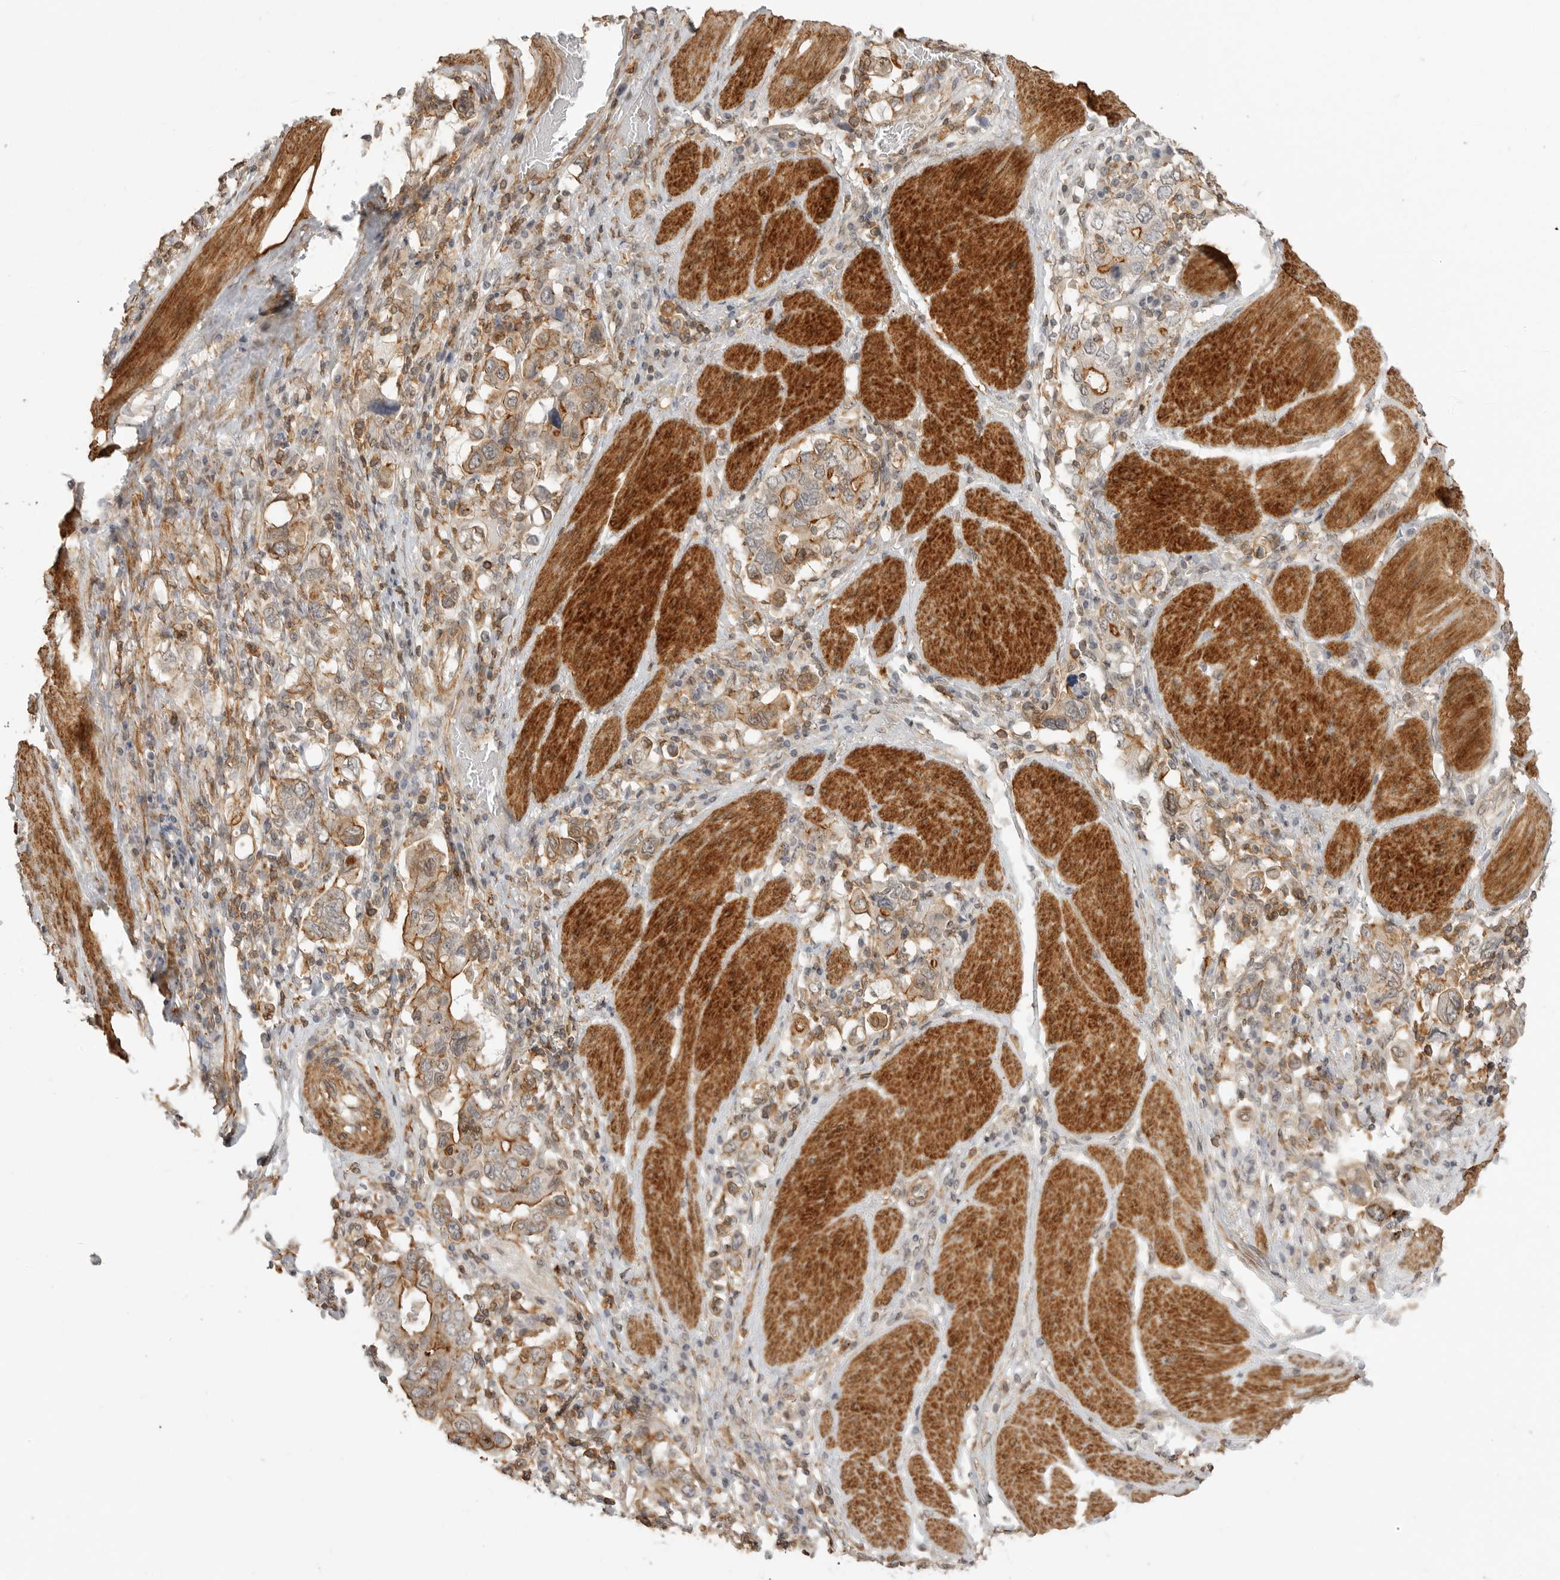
{"staining": {"intensity": "moderate", "quantity": ">75%", "location": "cytoplasmic/membranous"}, "tissue": "stomach cancer", "cell_type": "Tumor cells", "image_type": "cancer", "snomed": [{"axis": "morphology", "description": "Adenocarcinoma, NOS"}, {"axis": "topography", "description": "Stomach, upper"}], "caption": "Moderate cytoplasmic/membranous protein staining is seen in approximately >75% of tumor cells in stomach cancer.", "gene": "GPC2", "patient": {"sex": "male", "age": 62}}